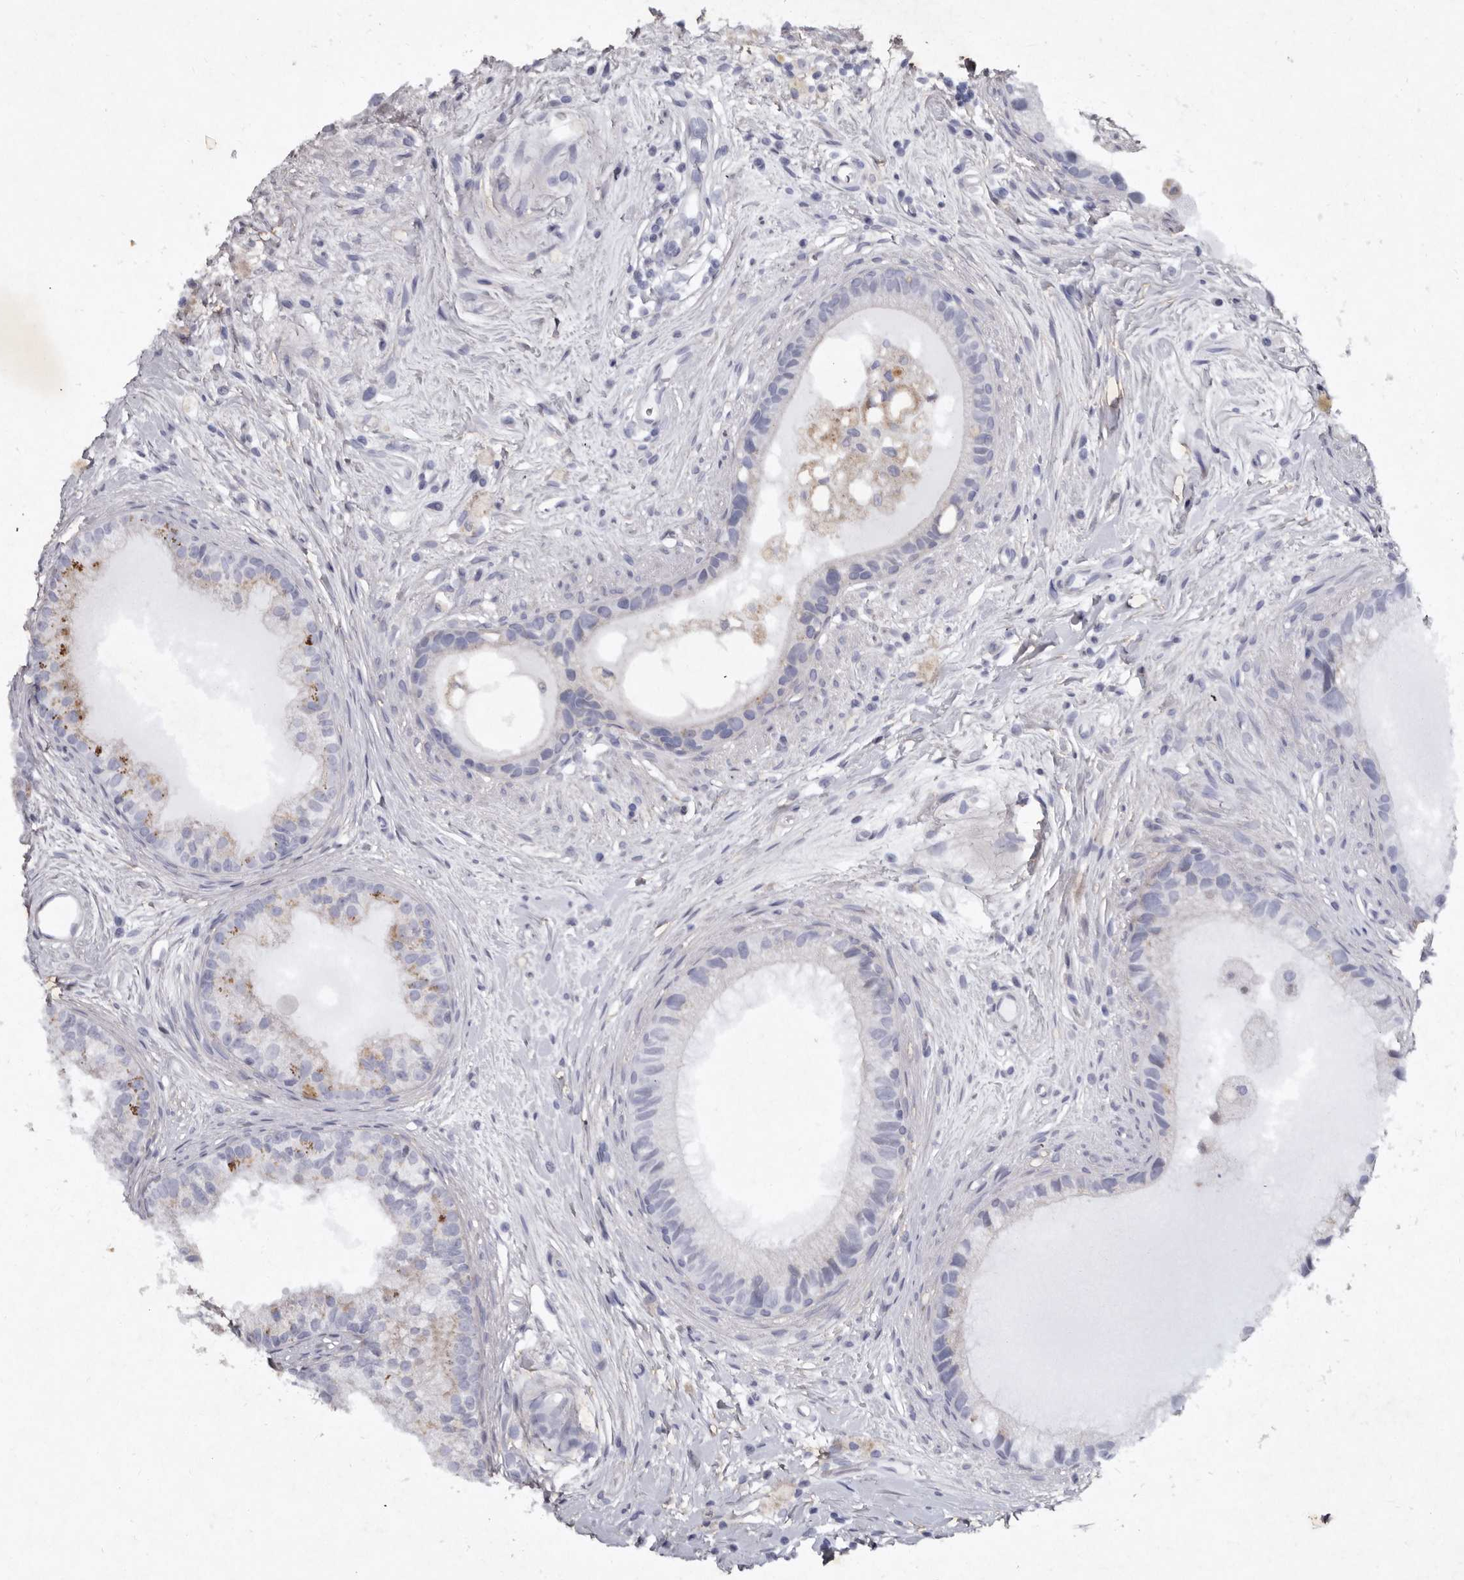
{"staining": {"intensity": "moderate", "quantity": "25%-75%", "location": "cytoplasmic/membranous,nuclear"}, "tissue": "epididymis", "cell_type": "Glandular cells", "image_type": "normal", "snomed": [{"axis": "morphology", "description": "Normal tissue, NOS"}, {"axis": "topography", "description": "Epididymis"}], "caption": "Unremarkable epididymis shows moderate cytoplasmic/membranous,nuclear positivity in about 25%-75% of glandular cells.", "gene": "ABL1", "patient": {"sex": "male", "age": 80}}